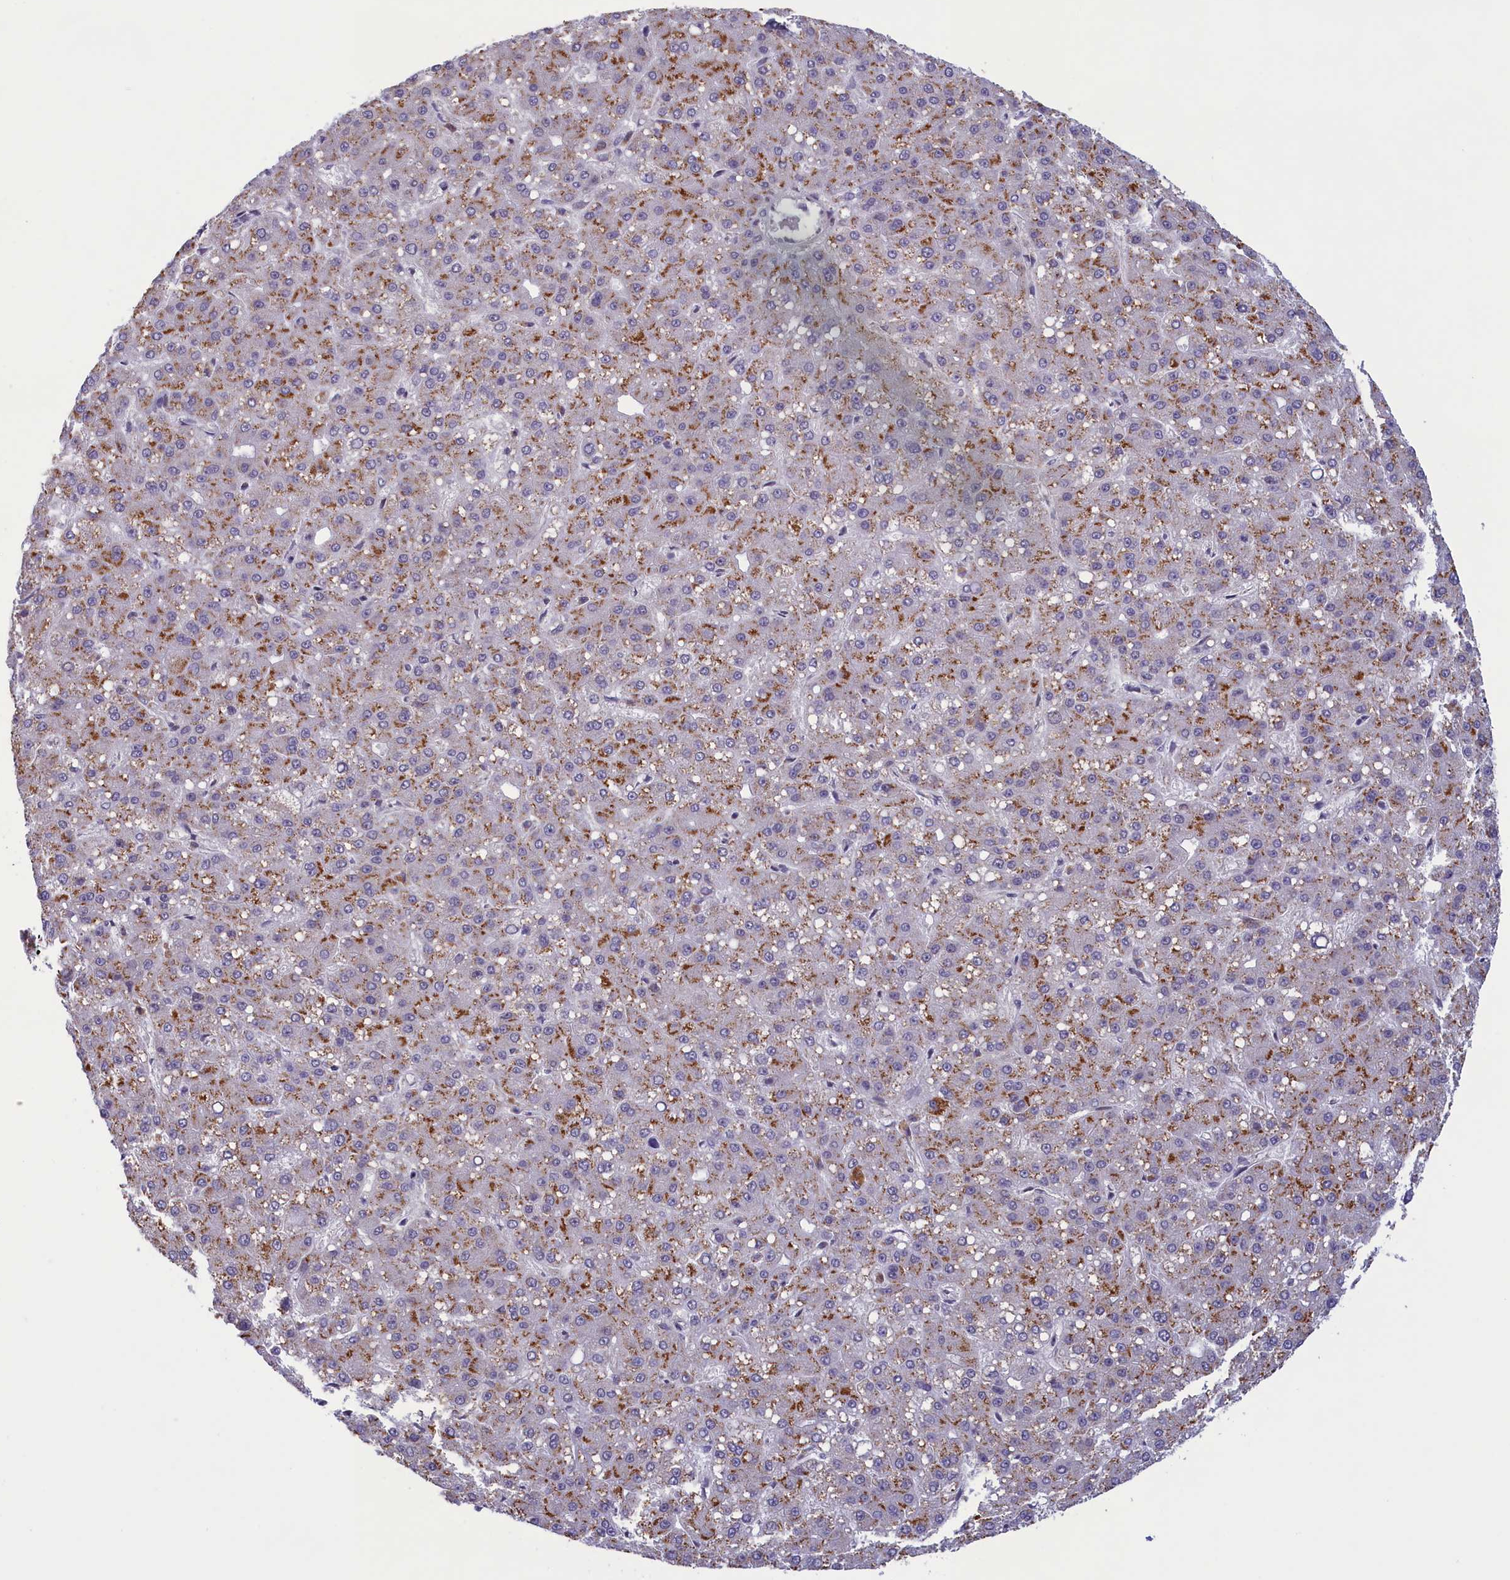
{"staining": {"intensity": "moderate", "quantity": "25%-75%", "location": "cytoplasmic/membranous"}, "tissue": "liver cancer", "cell_type": "Tumor cells", "image_type": "cancer", "snomed": [{"axis": "morphology", "description": "Carcinoma, Hepatocellular, NOS"}, {"axis": "topography", "description": "Liver"}], "caption": "Liver hepatocellular carcinoma tissue displays moderate cytoplasmic/membranous staining in about 25%-75% of tumor cells, visualized by immunohistochemistry.", "gene": "CORO2A", "patient": {"sex": "male", "age": 67}}